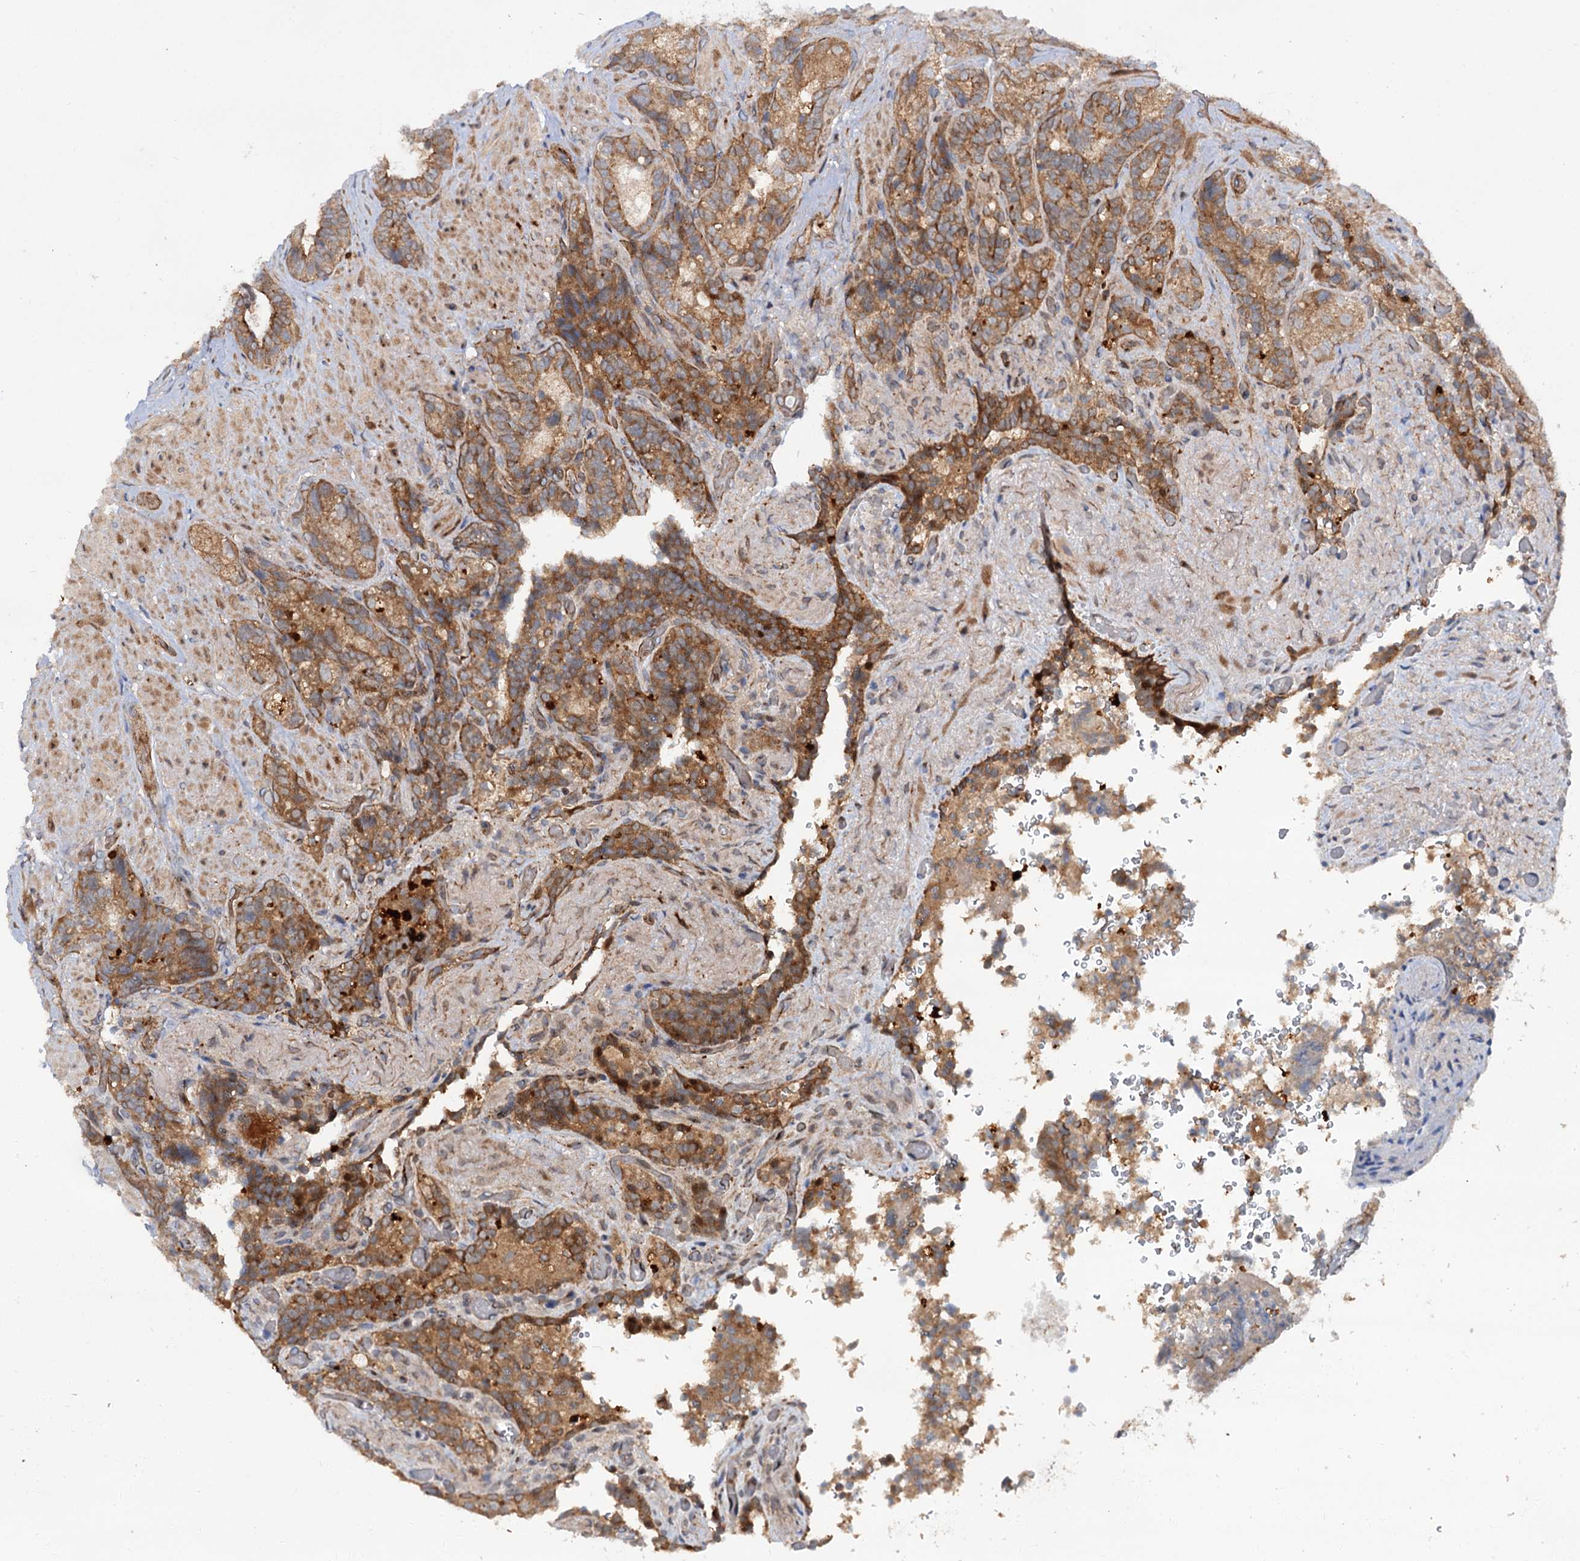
{"staining": {"intensity": "strong", "quantity": "25%-75%", "location": "cytoplasmic/membranous"}, "tissue": "seminal vesicle", "cell_type": "Glandular cells", "image_type": "normal", "snomed": [{"axis": "morphology", "description": "Normal tissue, NOS"}, {"axis": "topography", "description": "Prostate and seminal vesicle, NOS"}, {"axis": "topography", "description": "Prostate"}, {"axis": "topography", "description": "Seminal veicle"}], "caption": "IHC image of unremarkable seminal vesicle stained for a protein (brown), which reveals high levels of strong cytoplasmic/membranous staining in approximately 25%-75% of glandular cells.", "gene": "ADGRG4", "patient": {"sex": "male", "age": 67}}